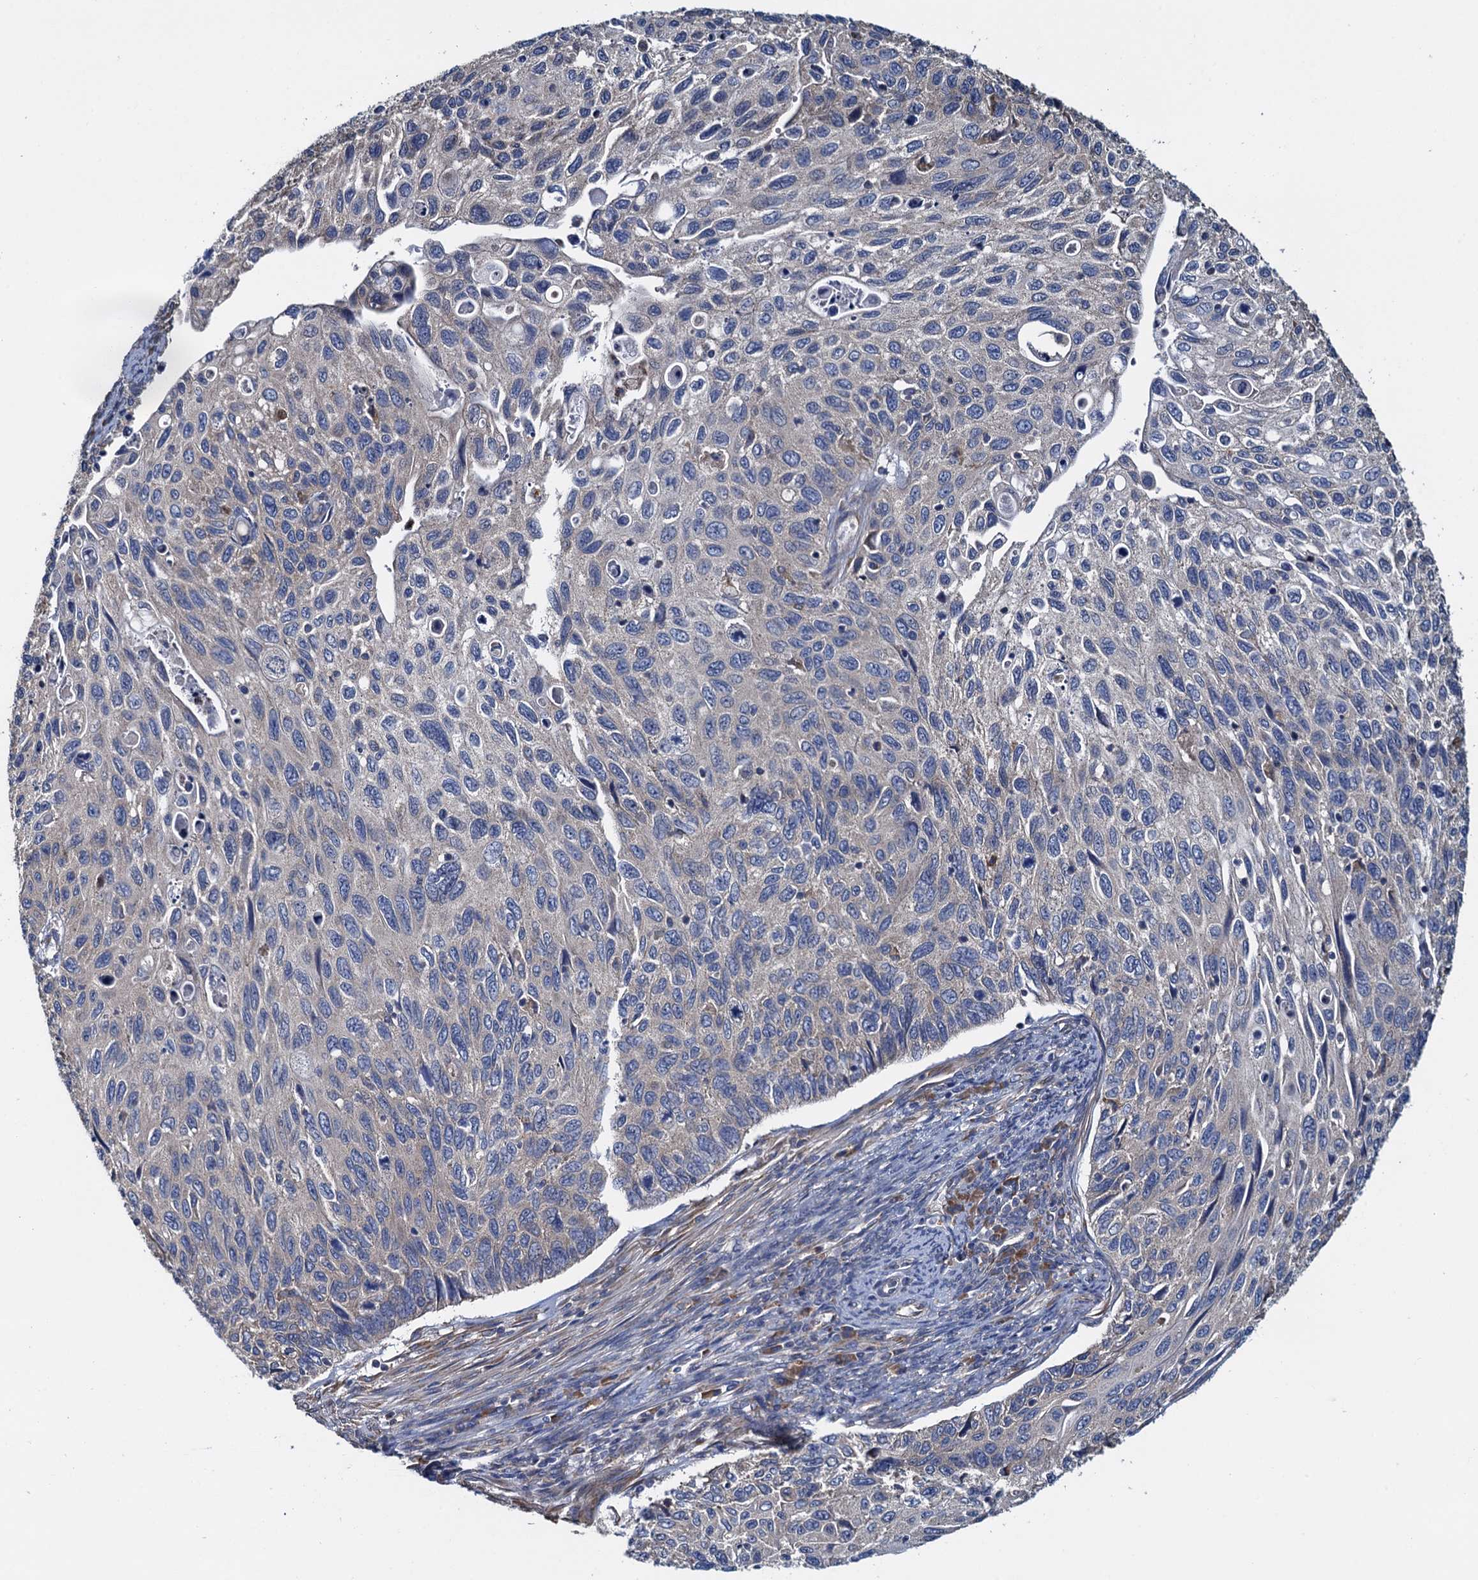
{"staining": {"intensity": "negative", "quantity": "none", "location": "none"}, "tissue": "cervical cancer", "cell_type": "Tumor cells", "image_type": "cancer", "snomed": [{"axis": "morphology", "description": "Squamous cell carcinoma, NOS"}, {"axis": "topography", "description": "Cervix"}], "caption": "This is a micrograph of immunohistochemistry (IHC) staining of cervical cancer, which shows no staining in tumor cells. The staining is performed using DAB (3,3'-diaminobenzidine) brown chromogen with nuclei counter-stained in using hematoxylin.", "gene": "ADCY9", "patient": {"sex": "female", "age": 70}}